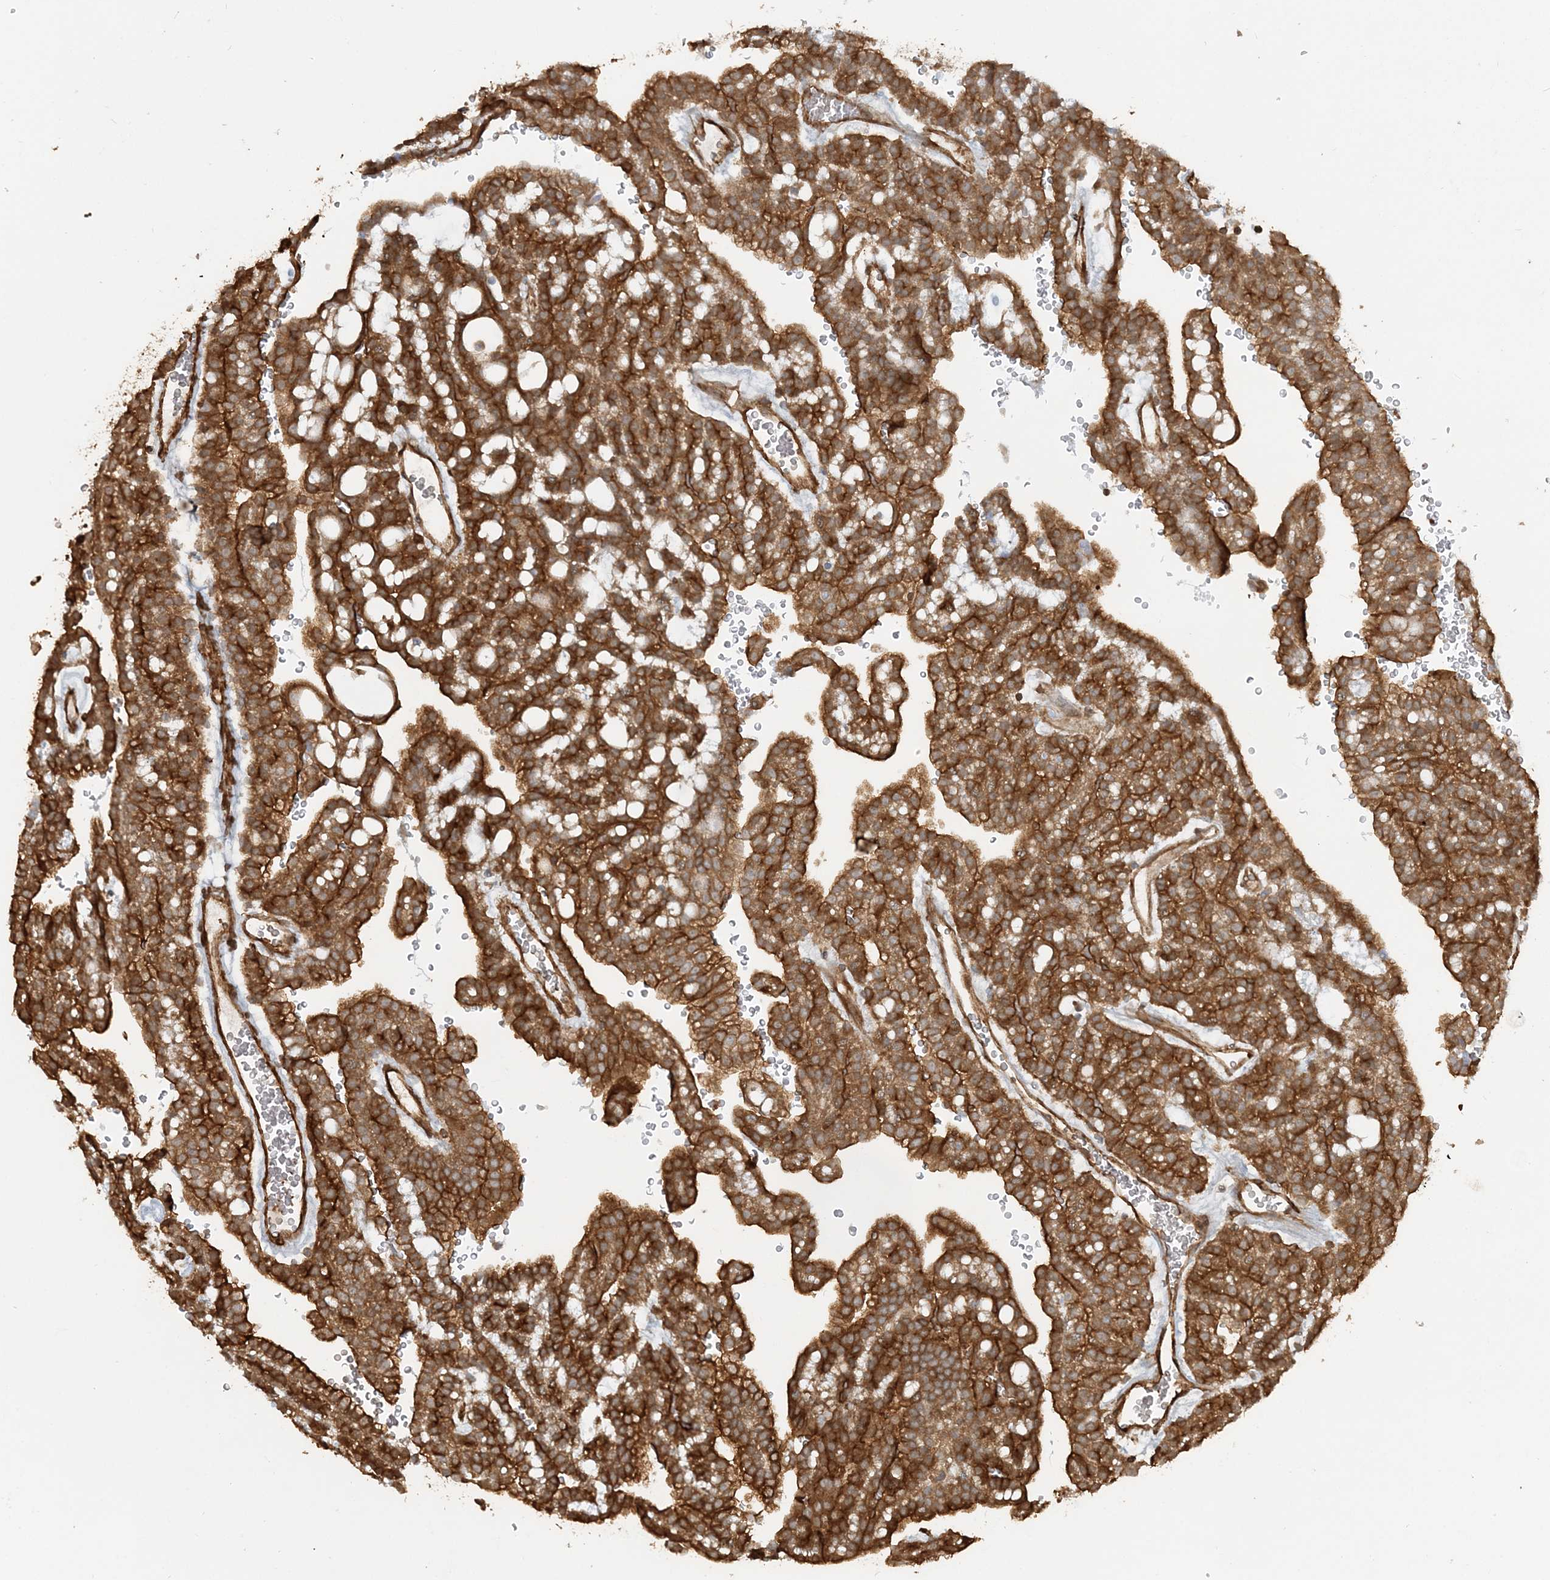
{"staining": {"intensity": "strong", "quantity": ">75%", "location": "cytoplasmic/membranous"}, "tissue": "renal cancer", "cell_type": "Tumor cells", "image_type": "cancer", "snomed": [{"axis": "morphology", "description": "Adenocarcinoma, NOS"}, {"axis": "topography", "description": "Kidney"}], "caption": "Brown immunohistochemical staining in human renal cancer (adenocarcinoma) exhibits strong cytoplasmic/membranous positivity in approximately >75% of tumor cells.", "gene": "DSTN", "patient": {"sex": "male", "age": 63}}